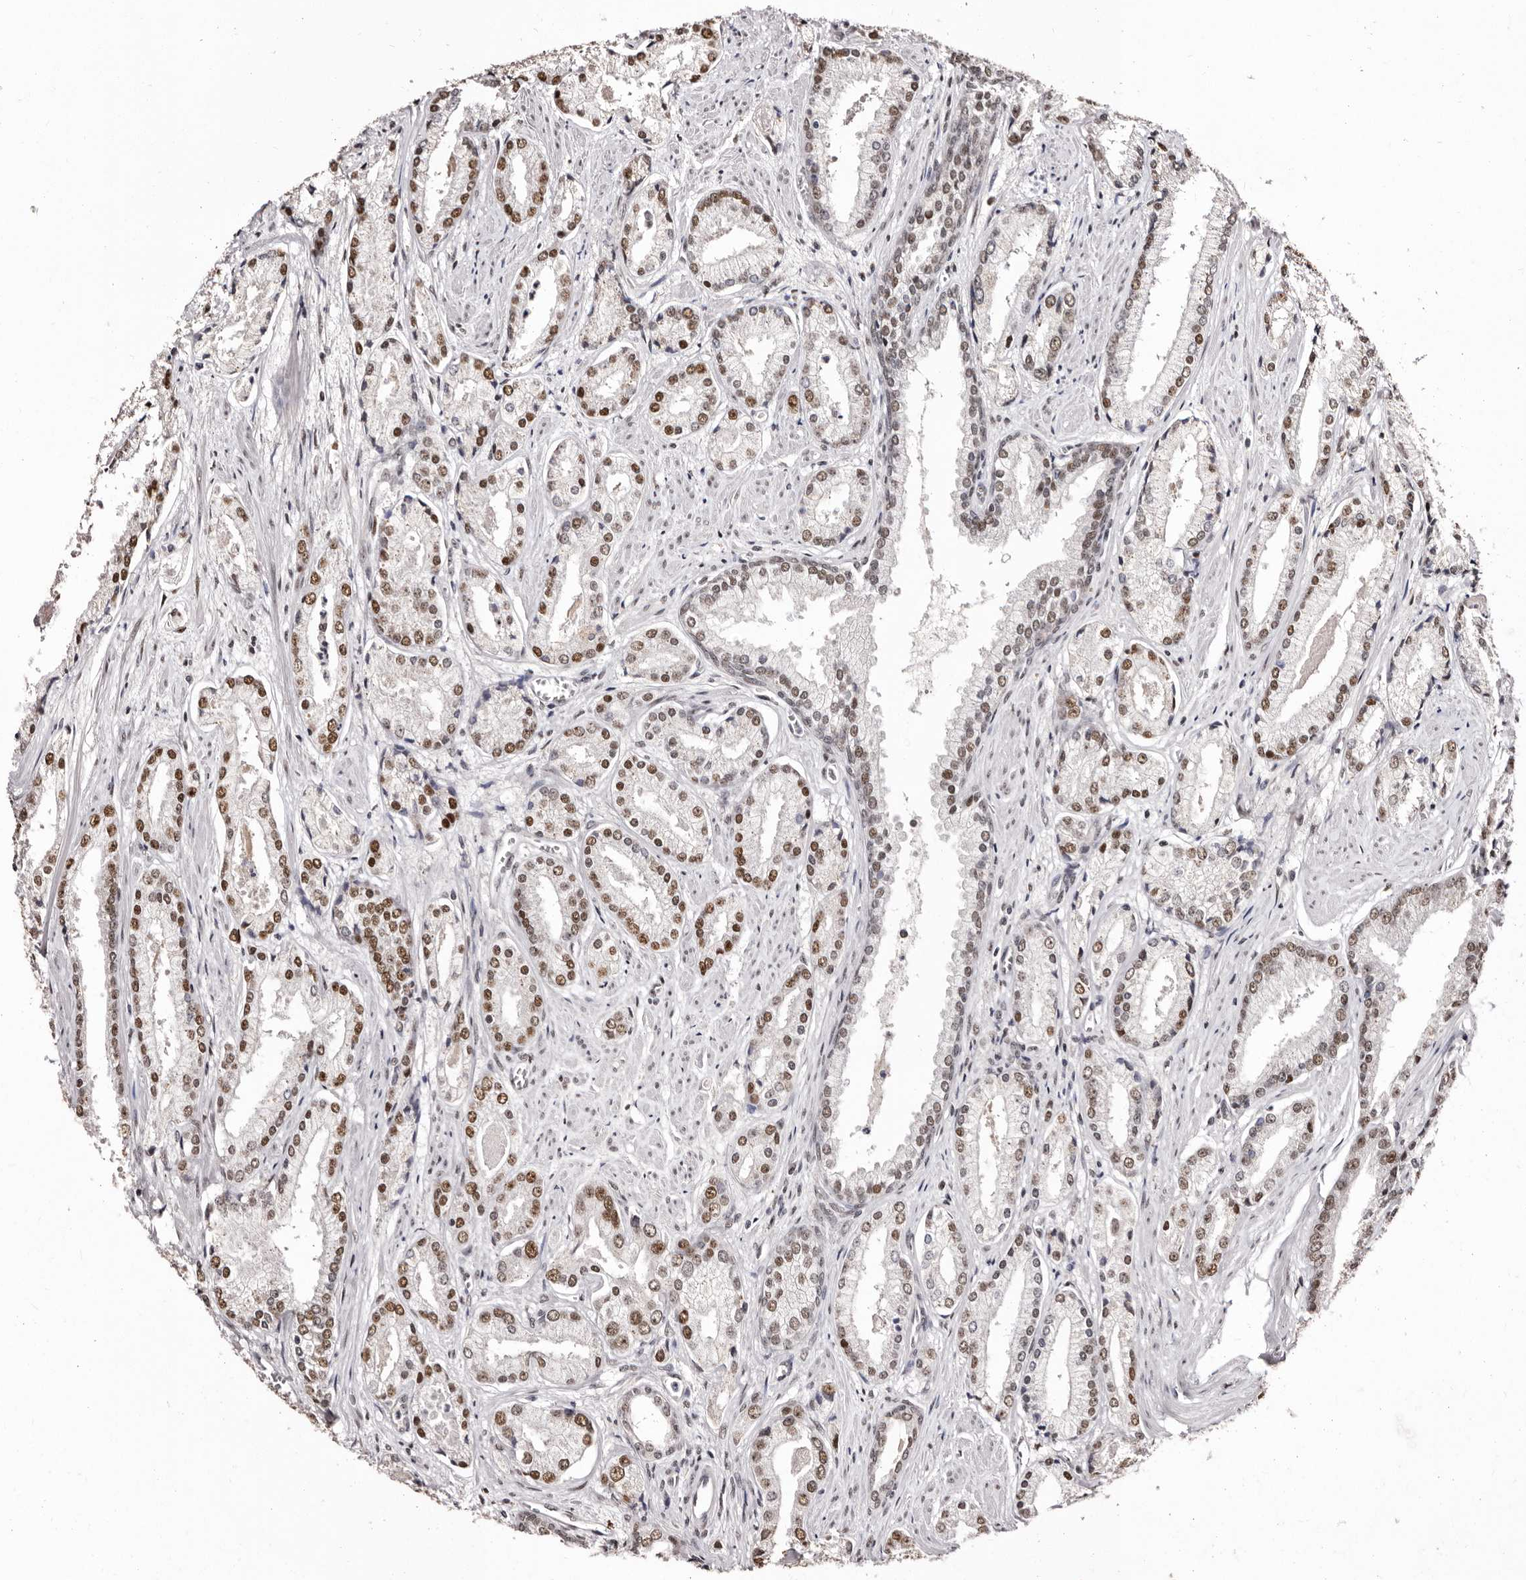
{"staining": {"intensity": "moderate", "quantity": ">75%", "location": "nuclear"}, "tissue": "prostate cancer", "cell_type": "Tumor cells", "image_type": "cancer", "snomed": [{"axis": "morphology", "description": "Adenocarcinoma, Low grade"}, {"axis": "topography", "description": "Prostate"}], "caption": "Immunohistochemical staining of human prostate cancer exhibits medium levels of moderate nuclear protein positivity in about >75% of tumor cells. (brown staining indicates protein expression, while blue staining denotes nuclei).", "gene": "ANAPC11", "patient": {"sex": "male", "age": 54}}